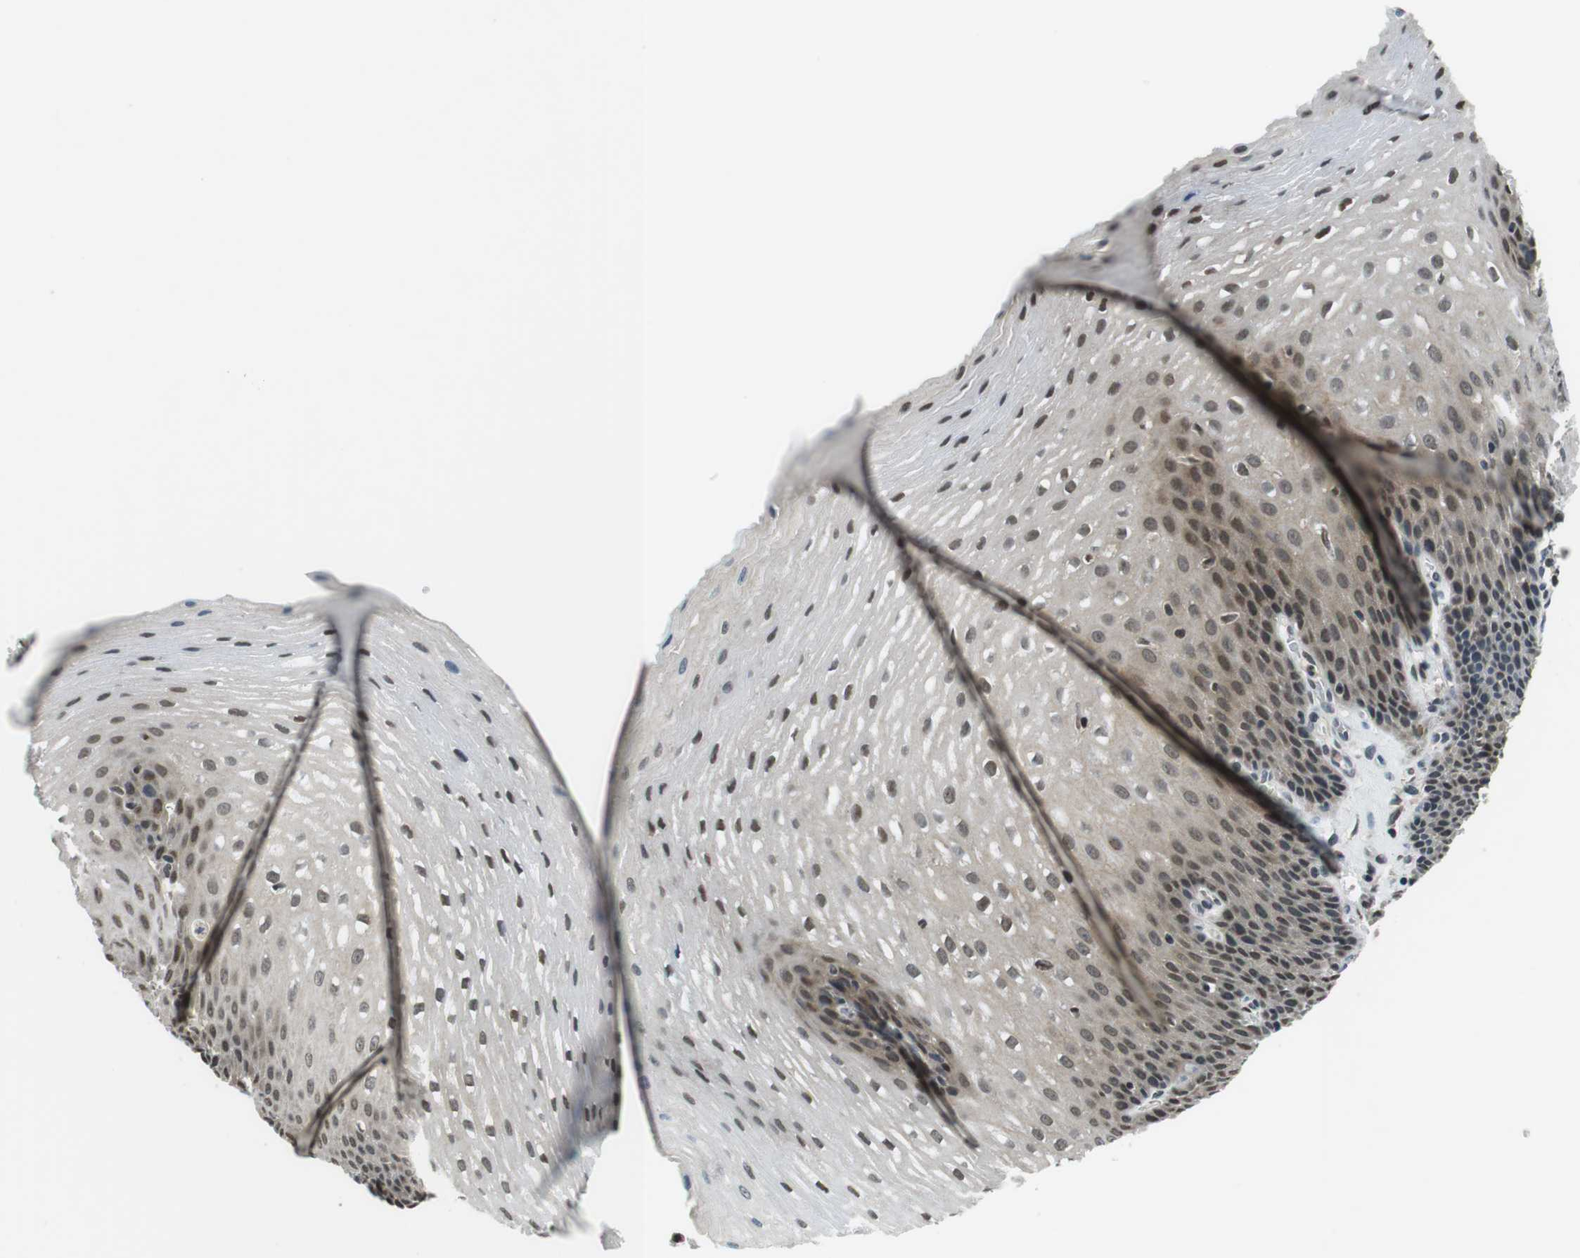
{"staining": {"intensity": "moderate", "quantity": "<25%", "location": "nuclear"}, "tissue": "esophagus", "cell_type": "Squamous epithelial cells", "image_type": "normal", "snomed": [{"axis": "morphology", "description": "Normal tissue, NOS"}, {"axis": "topography", "description": "Esophagus"}], "caption": "Immunohistochemistry (IHC) of normal esophagus exhibits low levels of moderate nuclear staining in about <25% of squamous epithelial cells.", "gene": "NEK4", "patient": {"sex": "male", "age": 48}}